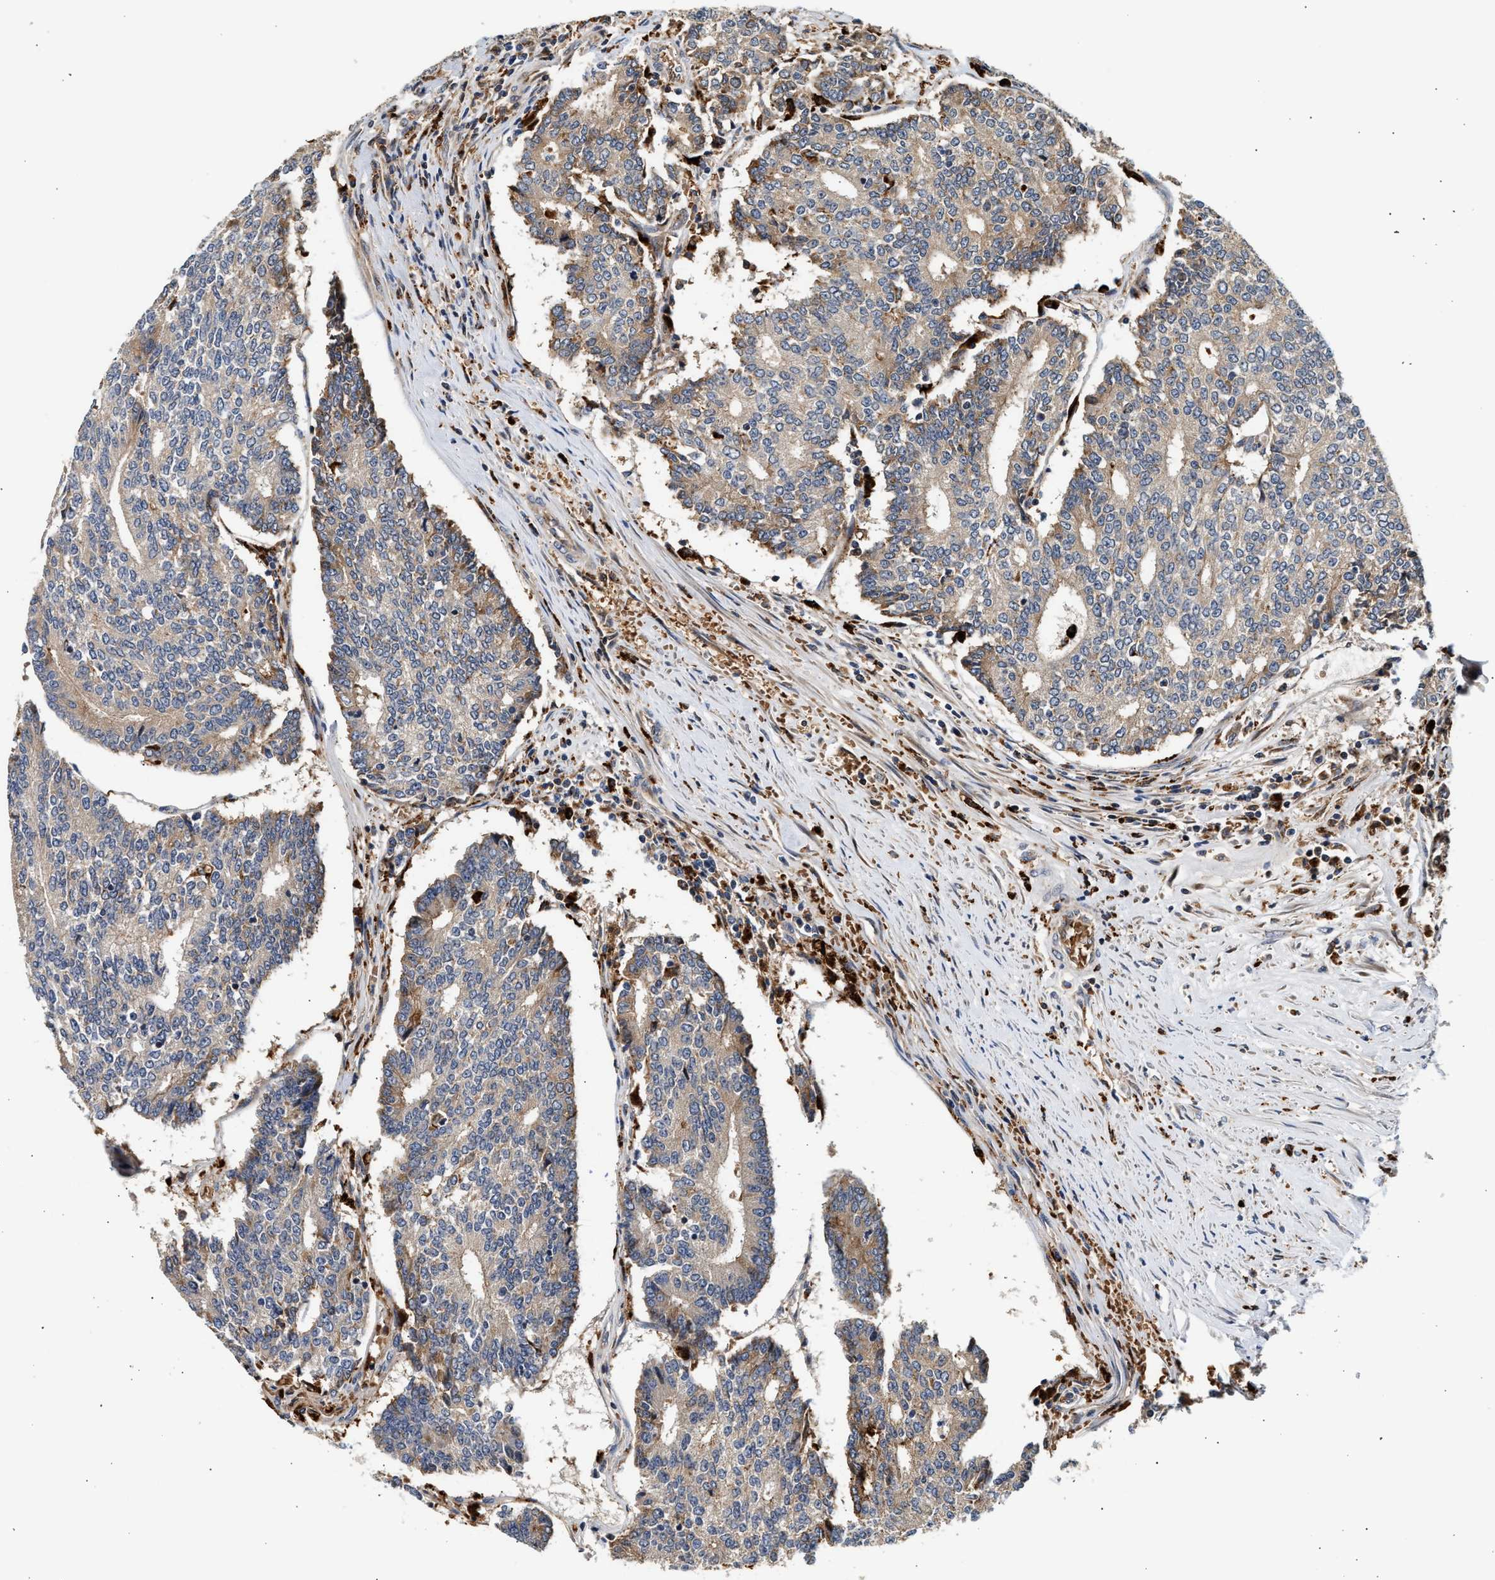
{"staining": {"intensity": "weak", "quantity": ">75%", "location": "cytoplasmic/membranous"}, "tissue": "prostate cancer", "cell_type": "Tumor cells", "image_type": "cancer", "snomed": [{"axis": "morphology", "description": "Normal tissue, NOS"}, {"axis": "morphology", "description": "Adenocarcinoma, High grade"}, {"axis": "topography", "description": "Prostate"}, {"axis": "topography", "description": "Seminal veicle"}], "caption": "Weak cytoplasmic/membranous protein staining is appreciated in approximately >75% of tumor cells in prostate cancer.", "gene": "PLD3", "patient": {"sex": "male", "age": 55}}